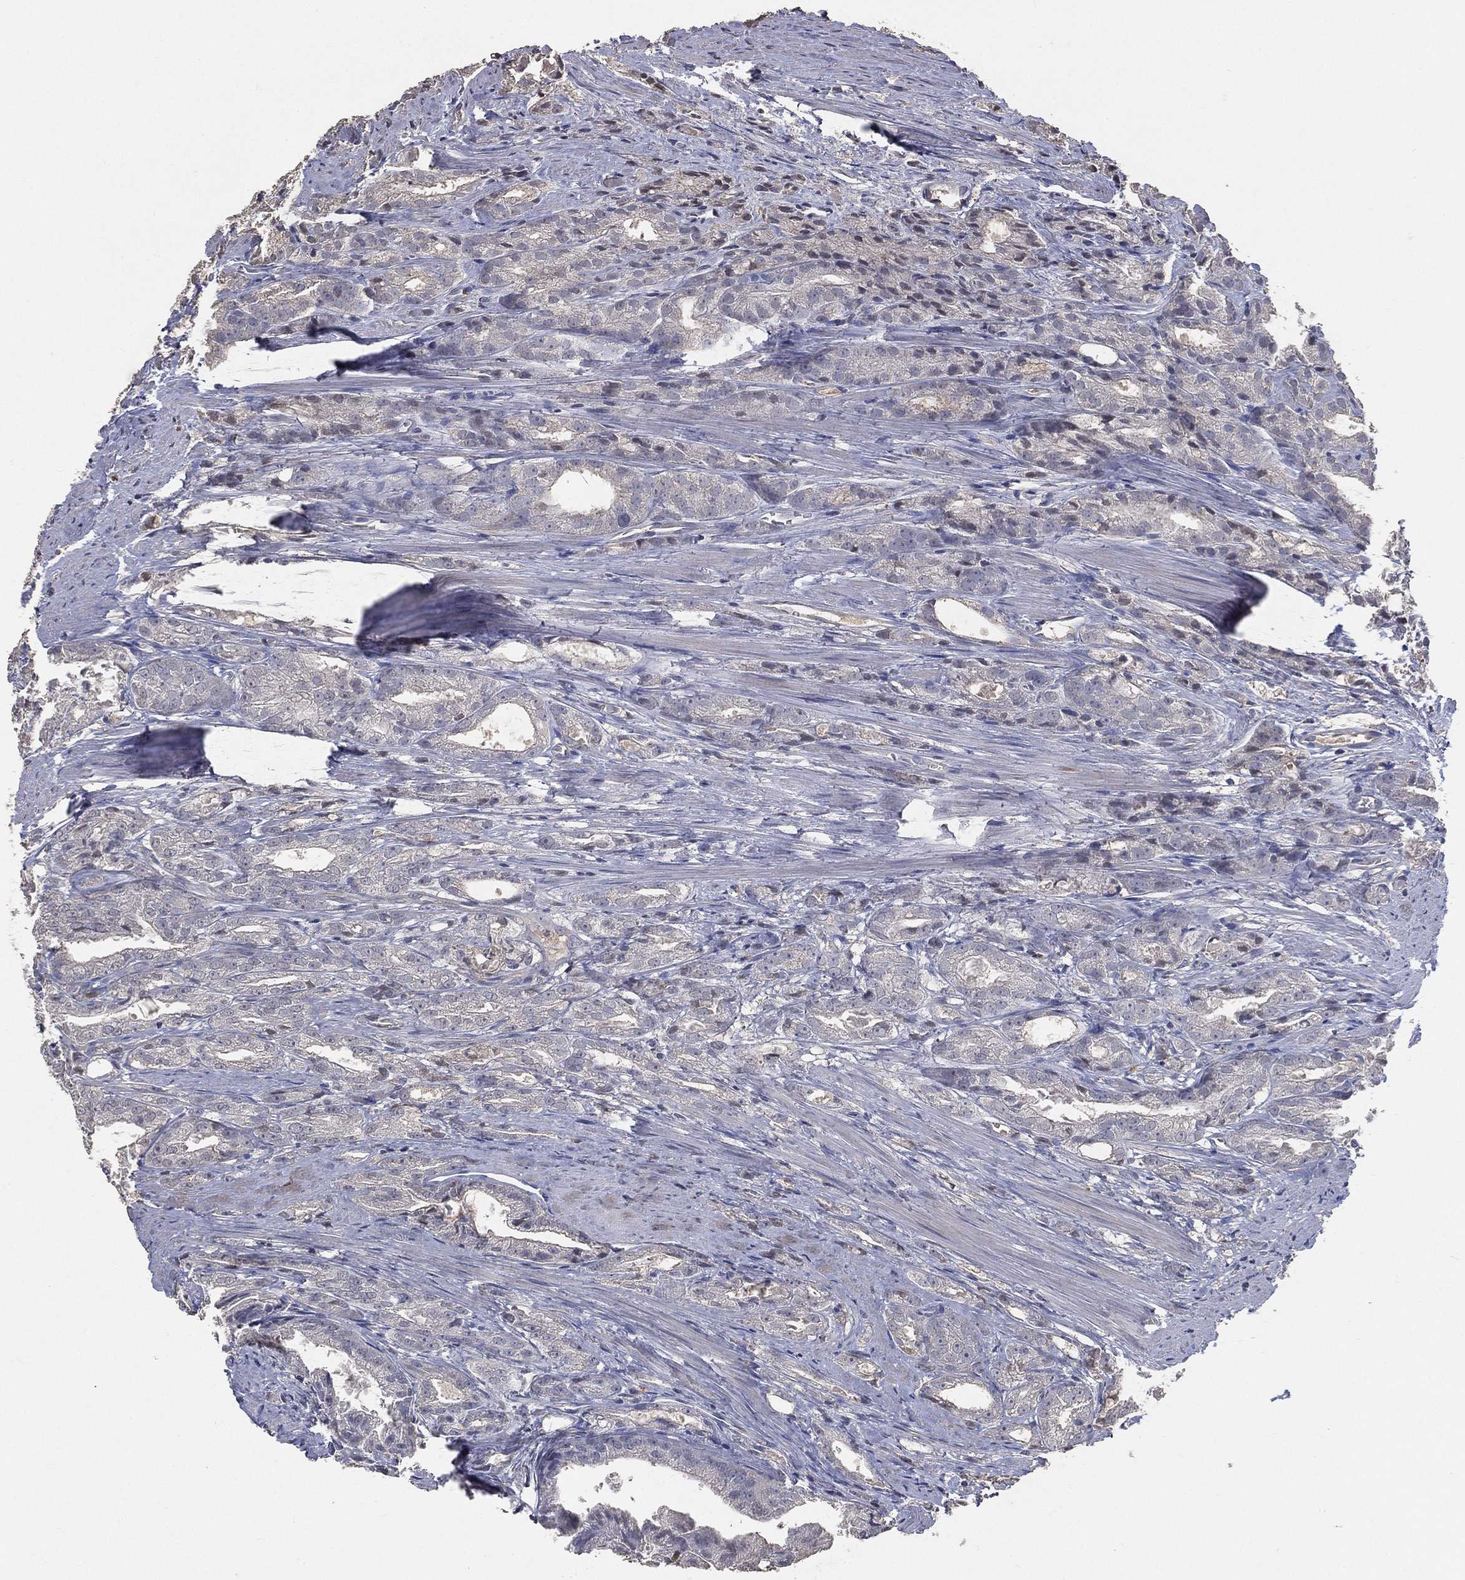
{"staining": {"intensity": "negative", "quantity": "none", "location": "none"}, "tissue": "prostate cancer", "cell_type": "Tumor cells", "image_type": "cancer", "snomed": [{"axis": "morphology", "description": "Adenocarcinoma, NOS"}, {"axis": "morphology", "description": "Adenocarcinoma, High grade"}, {"axis": "topography", "description": "Prostate"}], "caption": "DAB (3,3'-diaminobenzidine) immunohistochemical staining of human prostate cancer (adenocarcinoma) displays no significant staining in tumor cells.", "gene": "SNAP25", "patient": {"sex": "male", "age": 70}}